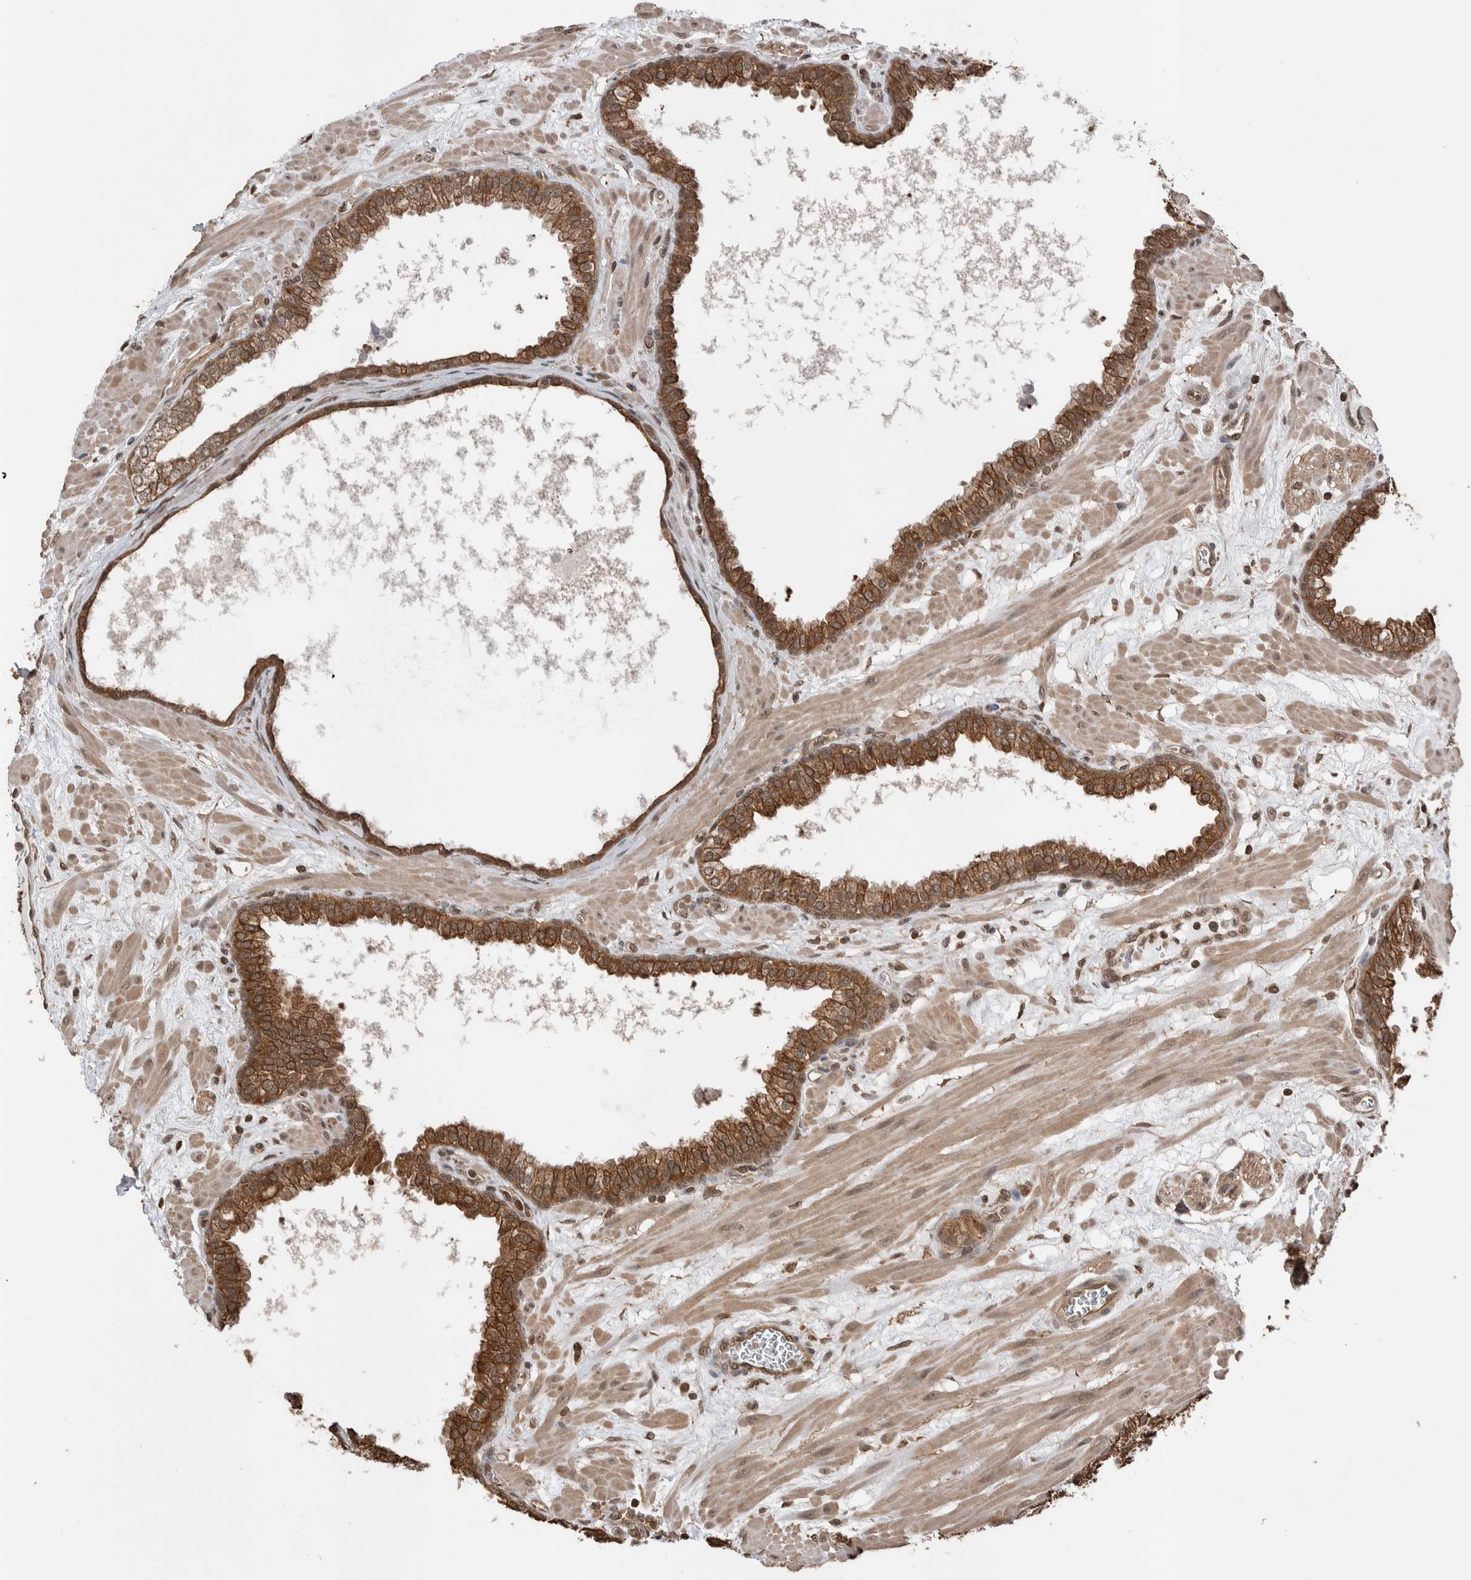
{"staining": {"intensity": "strong", "quantity": ">75%", "location": "cytoplasmic/membranous"}, "tissue": "prostate", "cell_type": "Glandular cells", "image_type": "normal", "snomed": [{"axis": "morphology", "description": "Normal tissue, NOS"}, {"axis": "morphology", "description": "Urothelial carcinoma, Low grade"}, {"axis": "topography", "description": "Urinary bladder"}, {"axis": "topography", "description": "Prostate"}], "caption": "A brown stain highlights strong cytoplasmic/membranous positivity of a protein in glandular cells of unremarkable prostate. (Brightfield microscopy of DAB IHC at high magnification).", "gene": "PEAK1", "patient": {"sex": "male", "age": 60}}